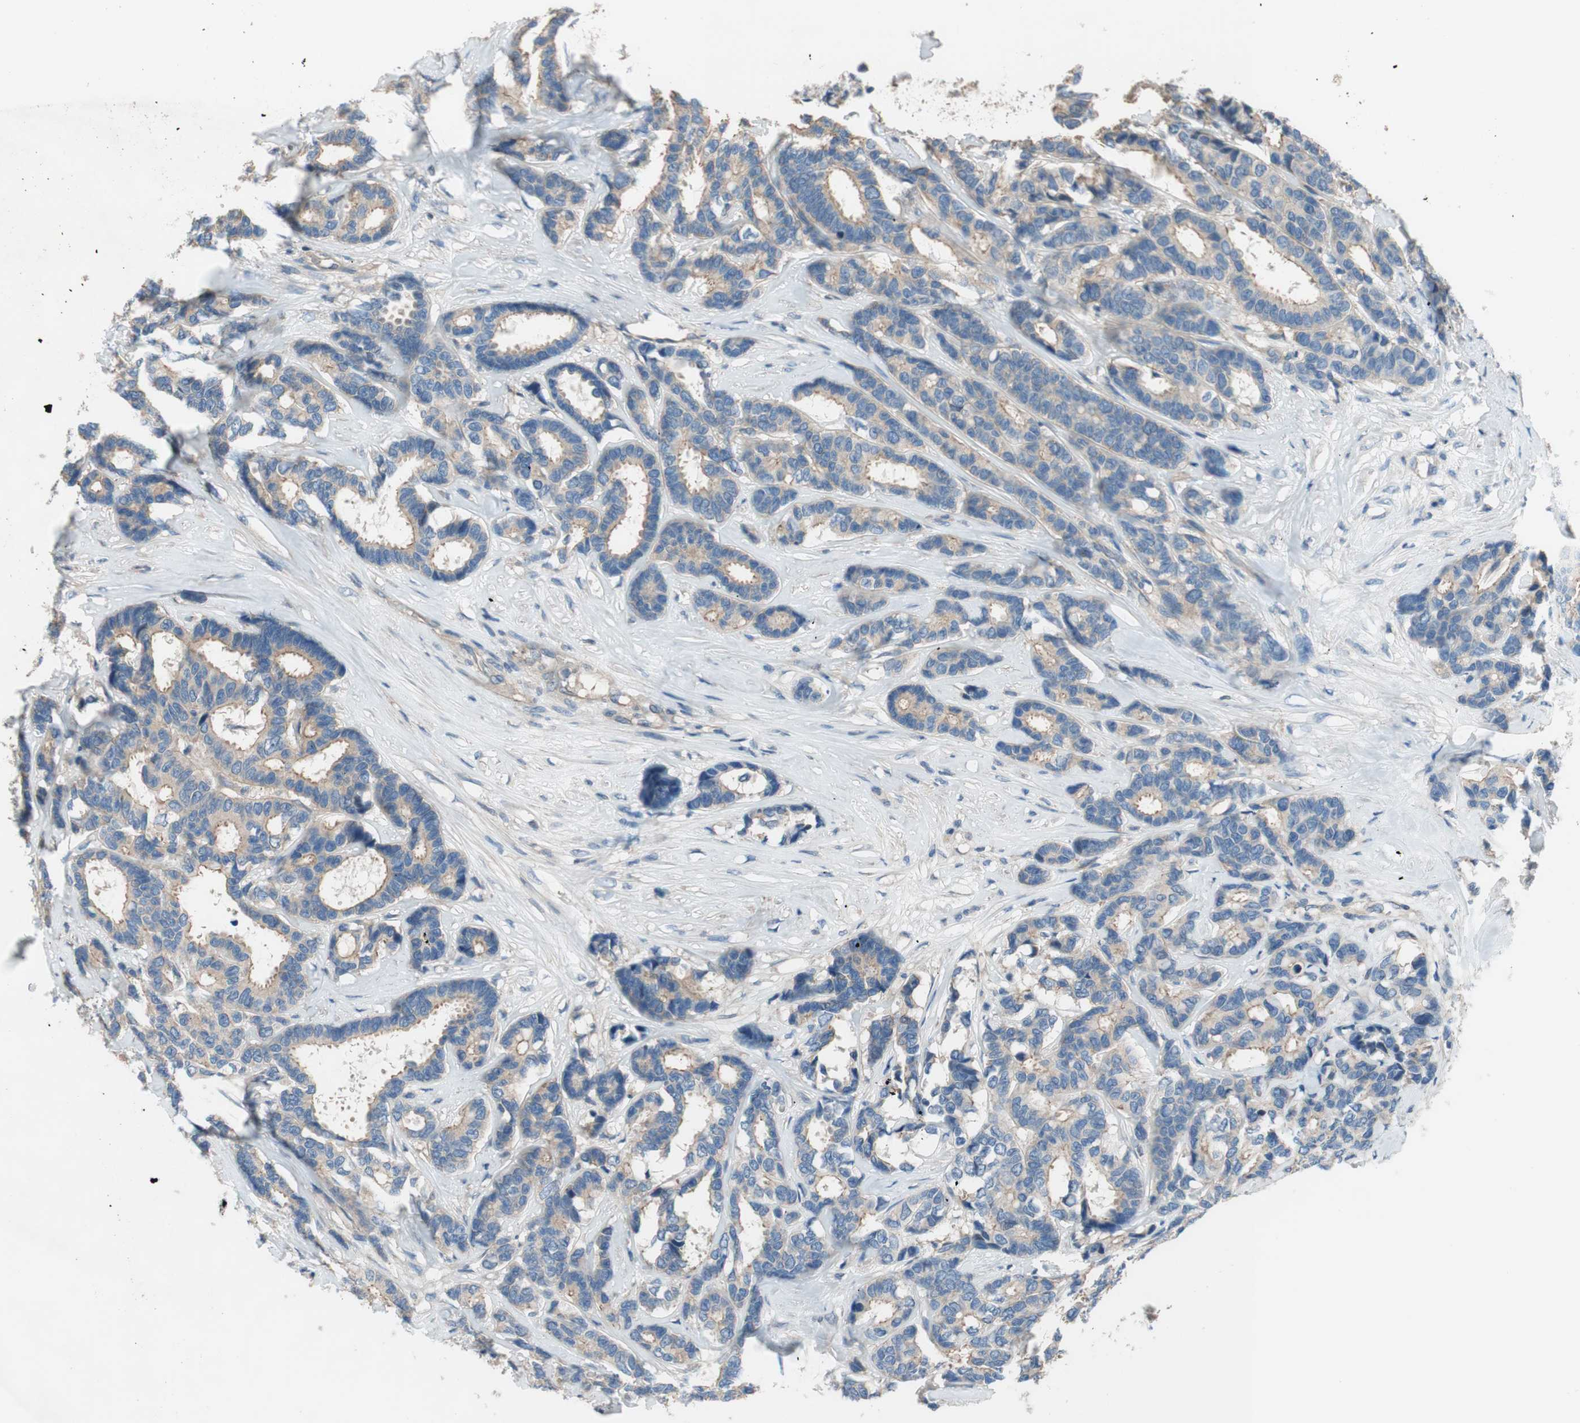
{"staining": {"intensity": "weak", "quantity": ">75%", "location": "cytoplasmic/membranous"}, "tissue": "breast cancer", "cell_type": "Tumor cells", "image_type": "cancer", "snomed": [{"axis": "morphology", "description": "Duct carcinoma"}, {"axis": "topography", "description": "Breast"}], "caption": "Immunohistochemistry micrograph of neoplastic tissue: human intraductal carcinoma (breast) stained using immunohistochemistry reveals low levels of weak protein expression localized specifically in the cytoplasmic/membranous of tumor cells, appearing as a cytoplasmic/membranous brown color.", "gene": "CALML3", "patient": {"sex": "female", "age": 87}}